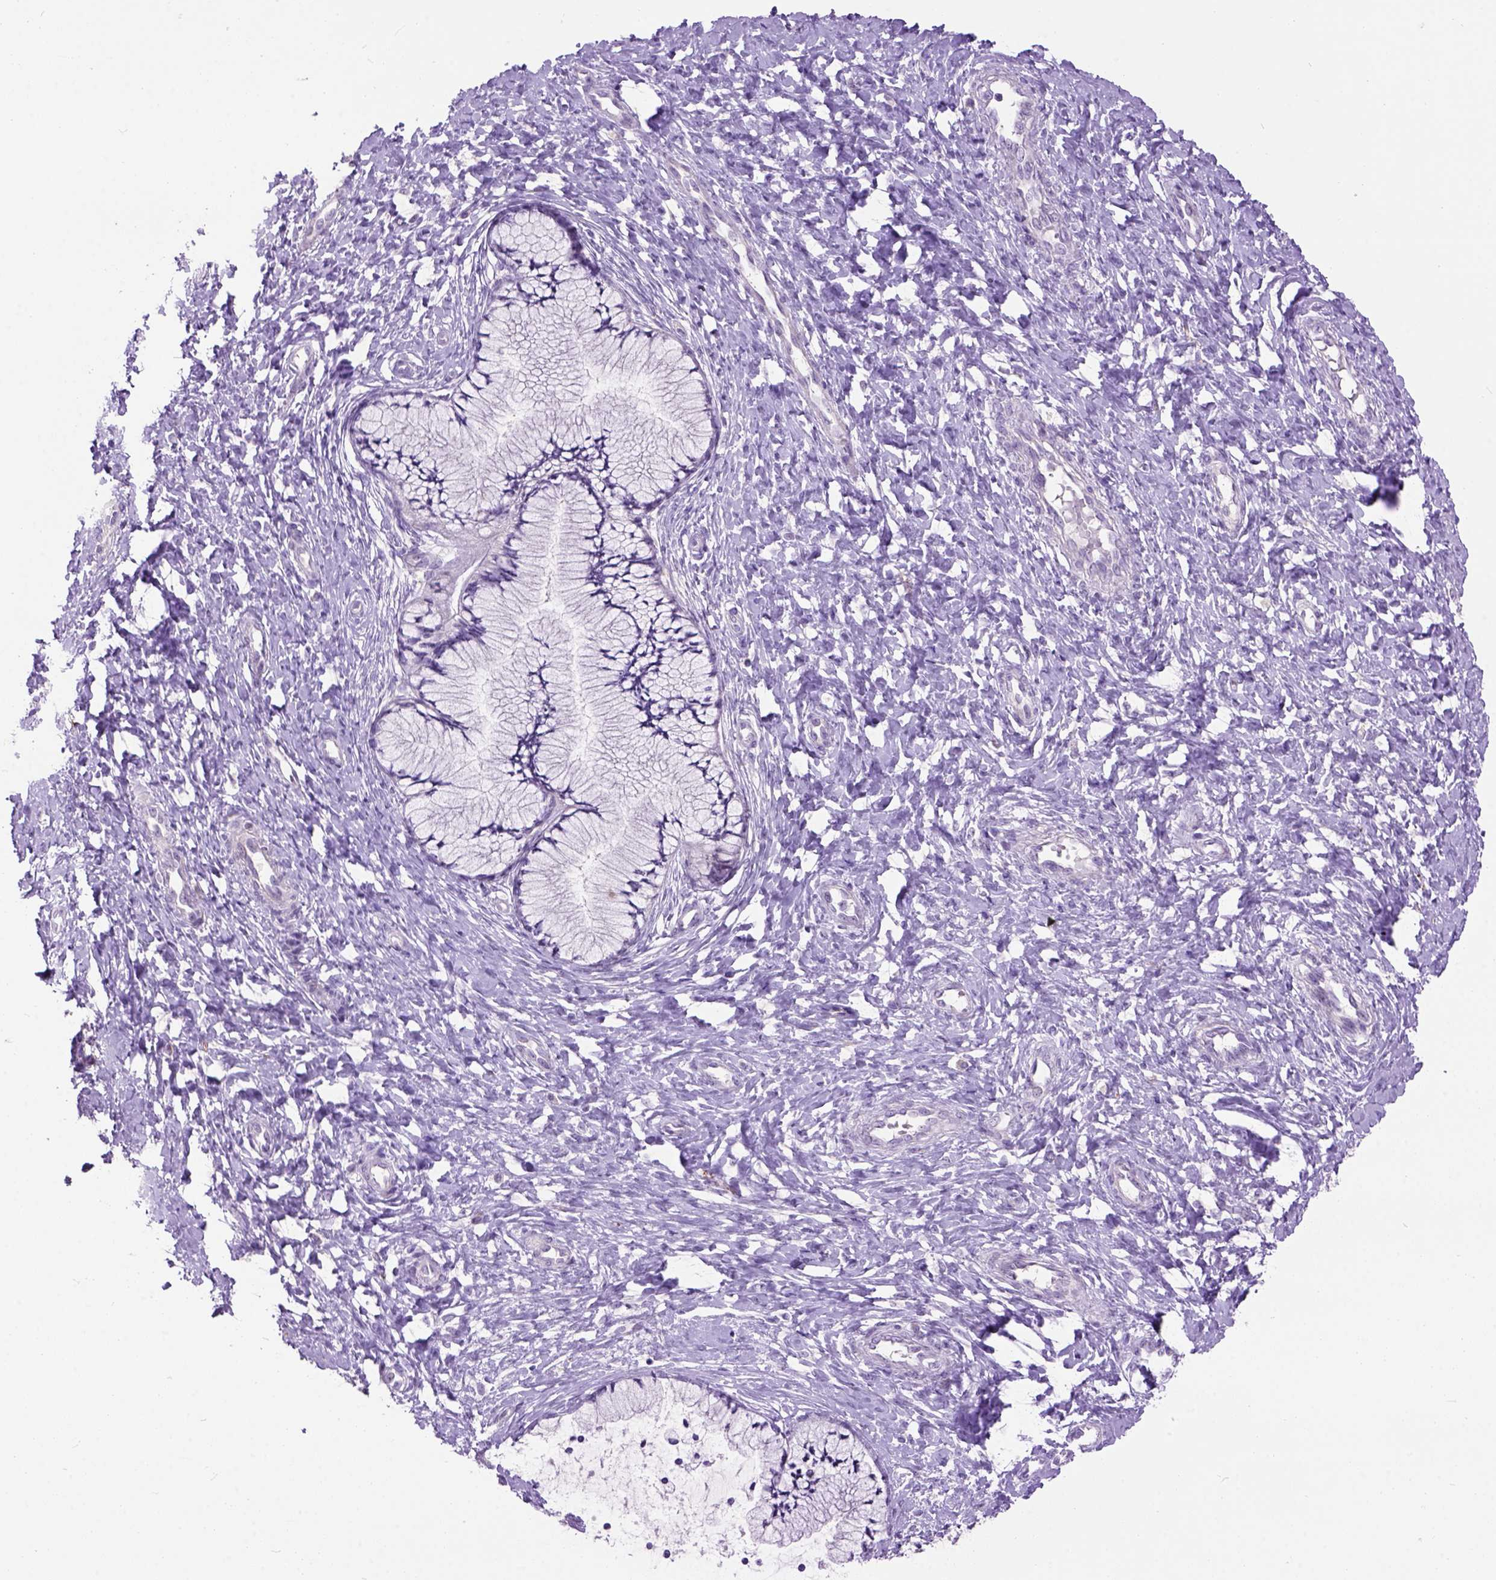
{"staining": {"intensity": "negative", "quantity": "none", "location": "none"}, "tissue": "cervix", "cell_type": "Glandular cells", "image_type": "normal", "snomed": [{"axis": "morphology", "description": "Normal tissue, NOS"}, {"axis": "topography", "description": "Cervix"}], "caption": "Cervix stained for a protein using immunohistochemistry (IHC) exhibits no expression glandular cells.", "gene": "MAPT", "patient": {"sex": "female", "age": 37}}